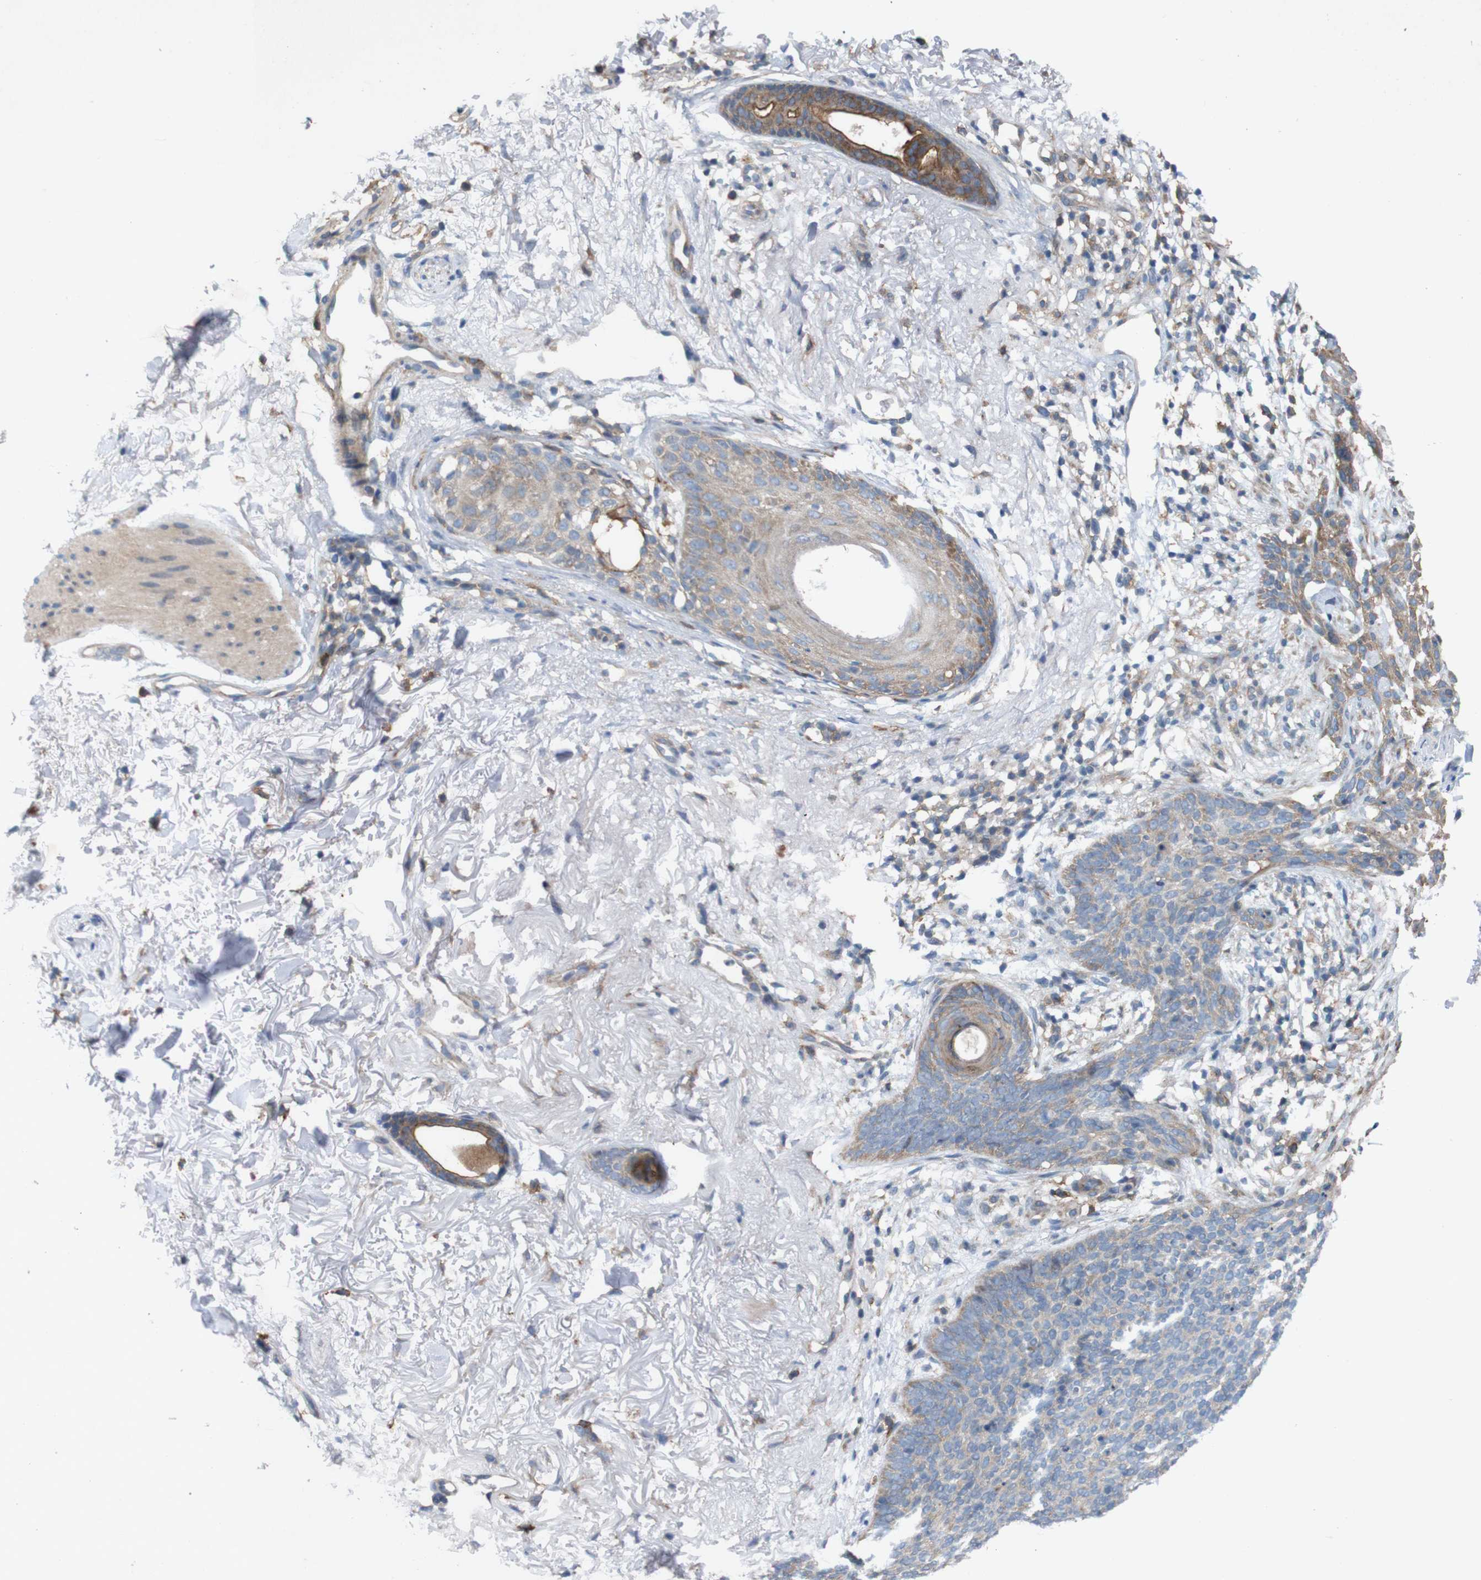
{"staining": {"intensity": "weak", "quantity": ">75%", "location": "cytoplasmic/membranous"}, "tissue": "skin cancer", "cell_type": "Tumor cells", "image_type": "cancer", "snomed": [{"axis": "morphology", "description": "Normal tissue, NOS"}, {"axis": "morphology", "description": "Basal cell carcinoma"}, {"axis": "topography", "description": "Skin"}], "caption": "The immunohistochemical stain labels weak cytoplasmic/membranous expression in tumor cells of skin cancer tissue.", "gene": "SIGLEC8", "patient": {"sex": "female", "age": 70}}